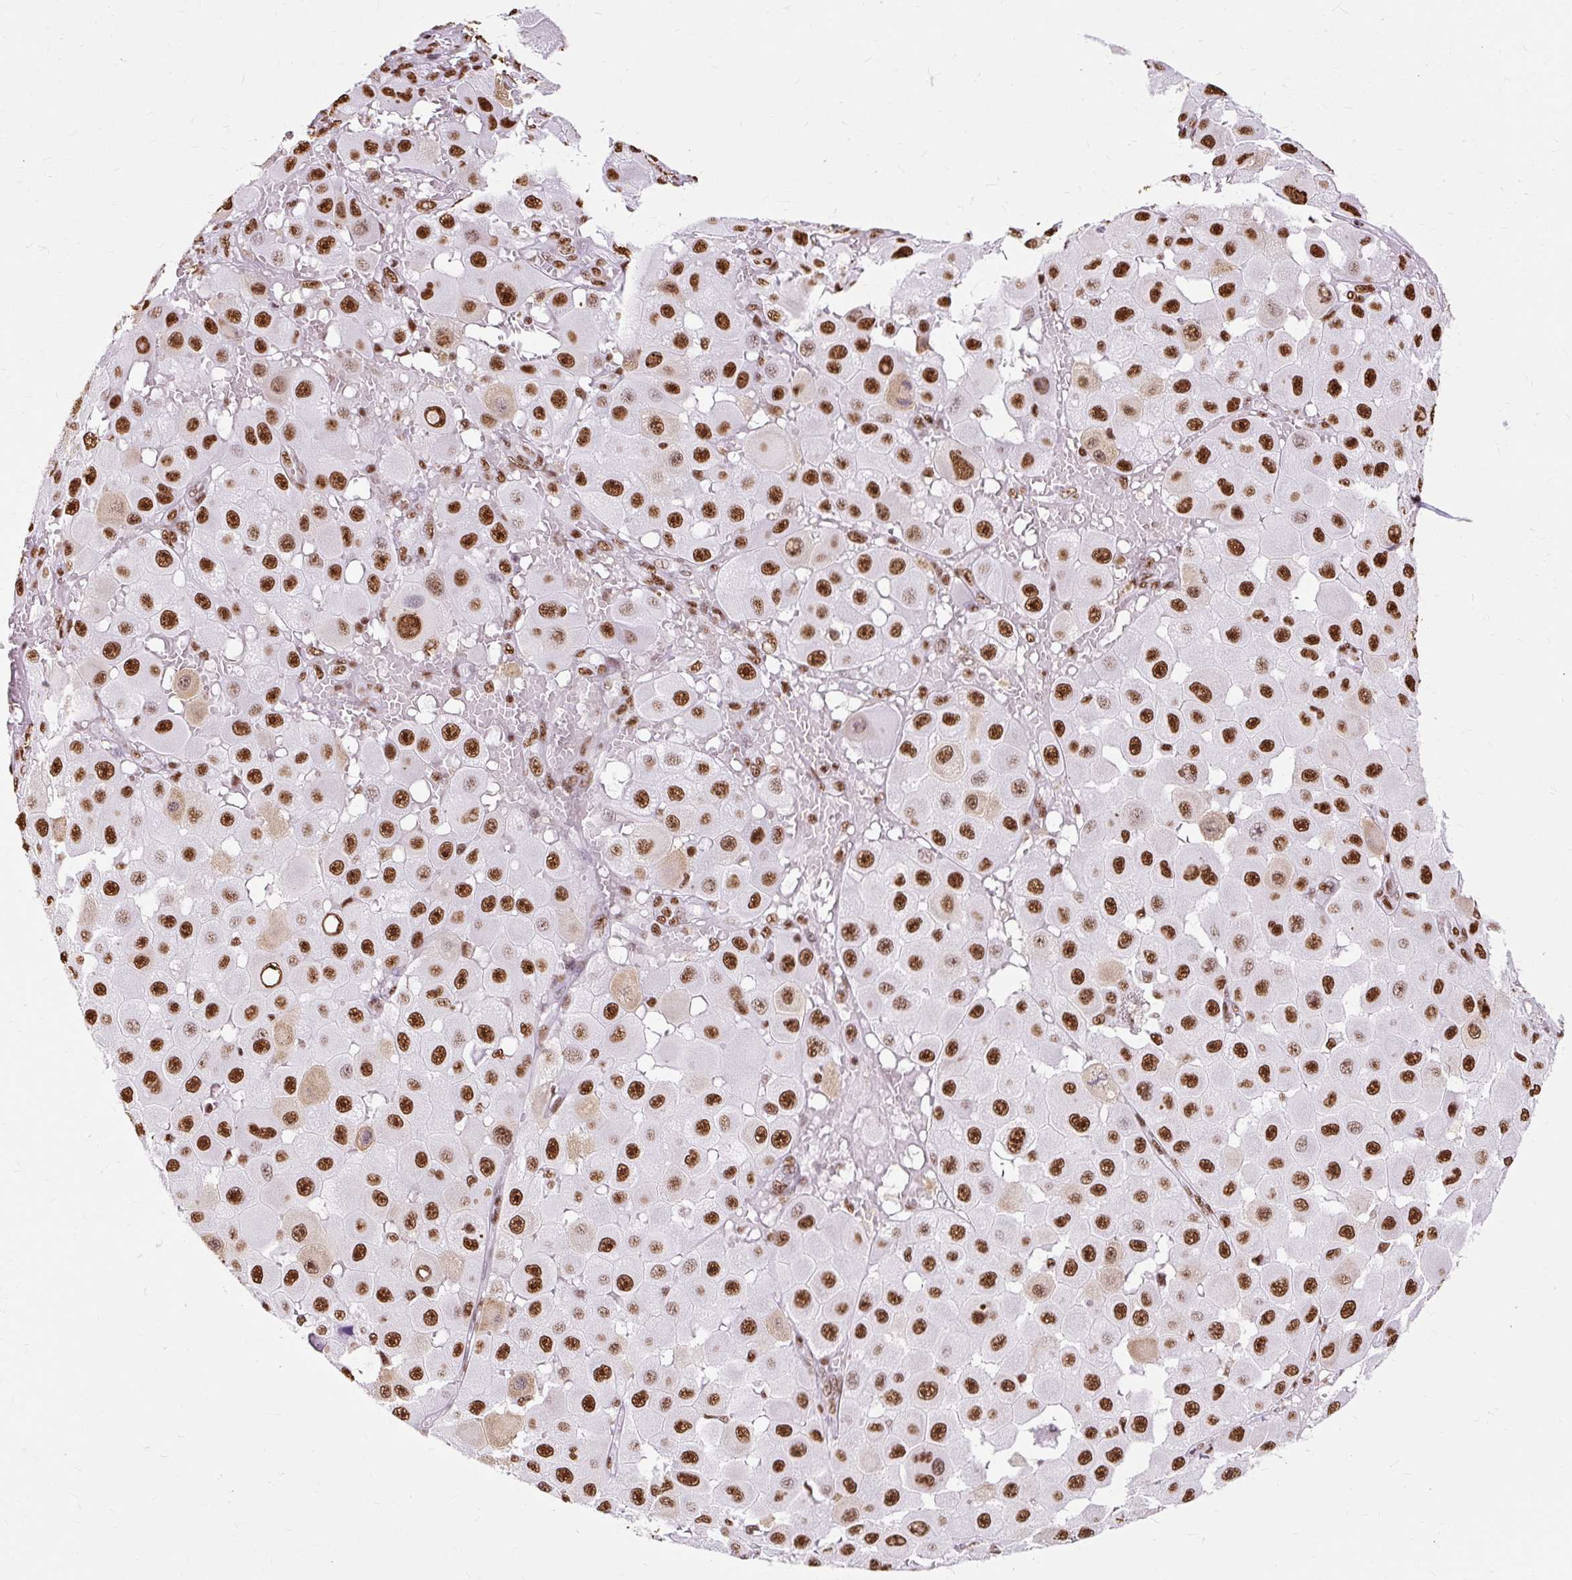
{"staining": {"intensity": "strong", "quantity": ">75%", "location": "nuclear"}, "tissue": "melanoma", "cell_type": "Tumor cells", "image_type": "cancer", "snomed": [{"axis": "morphology", "description": "Malignant melanoma, NOS"}, {"axis": "topography", "description": "Skin"}], "caption": "Malignant melanoma stained with IHC reveals strong nuclear positivity in approximately >75% of tumor cells. (DAB (3,3'-diaminobenzidine) IHC, brown staining for protein, blue staining for nuclei).", "gene": "XRCC6", "patient": {"sex": "female", "age": 81}}